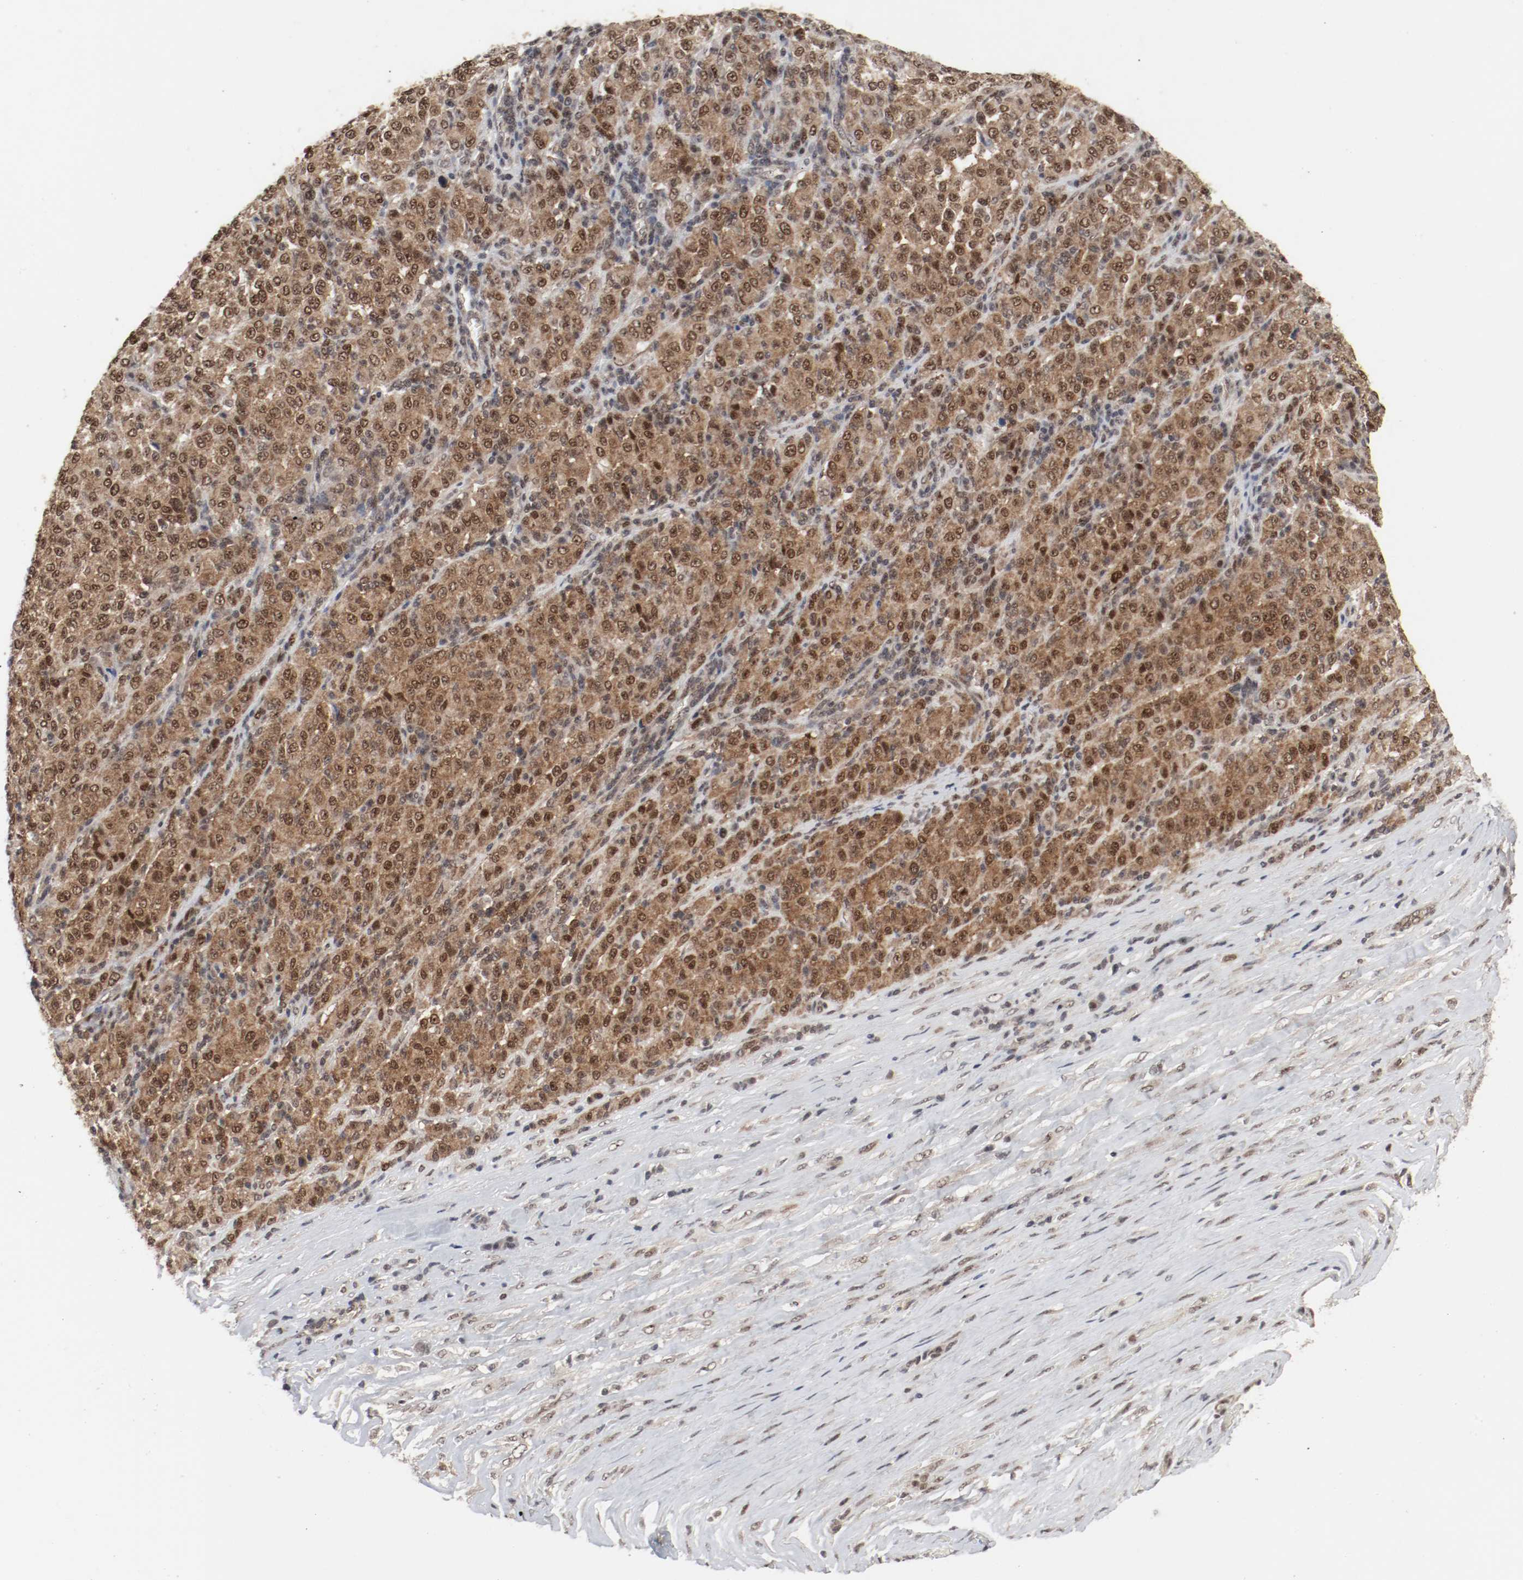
{"staining": {"intensity": "moderate", "quantity": ">75%", "location": "cytoplasmic/membranous,nuclear"}, "tissue": "melanoma", "cell_type": "Tumor cells", "image_type": "cancer", "snomed": [{"axis": "morphology", "description": "Malignant melanoma, Metastatic site"}, {"axis": "topography", "description": "Pancreas"}], "caption": "A brown stain highlights moderate cytoplasmic/membranous and nuclear positivity of a protein in malignant melanoma (metastatic site) tumor cells.", "gene": "CSNK2B", "patient": {"sex": "female", "age": 30}}